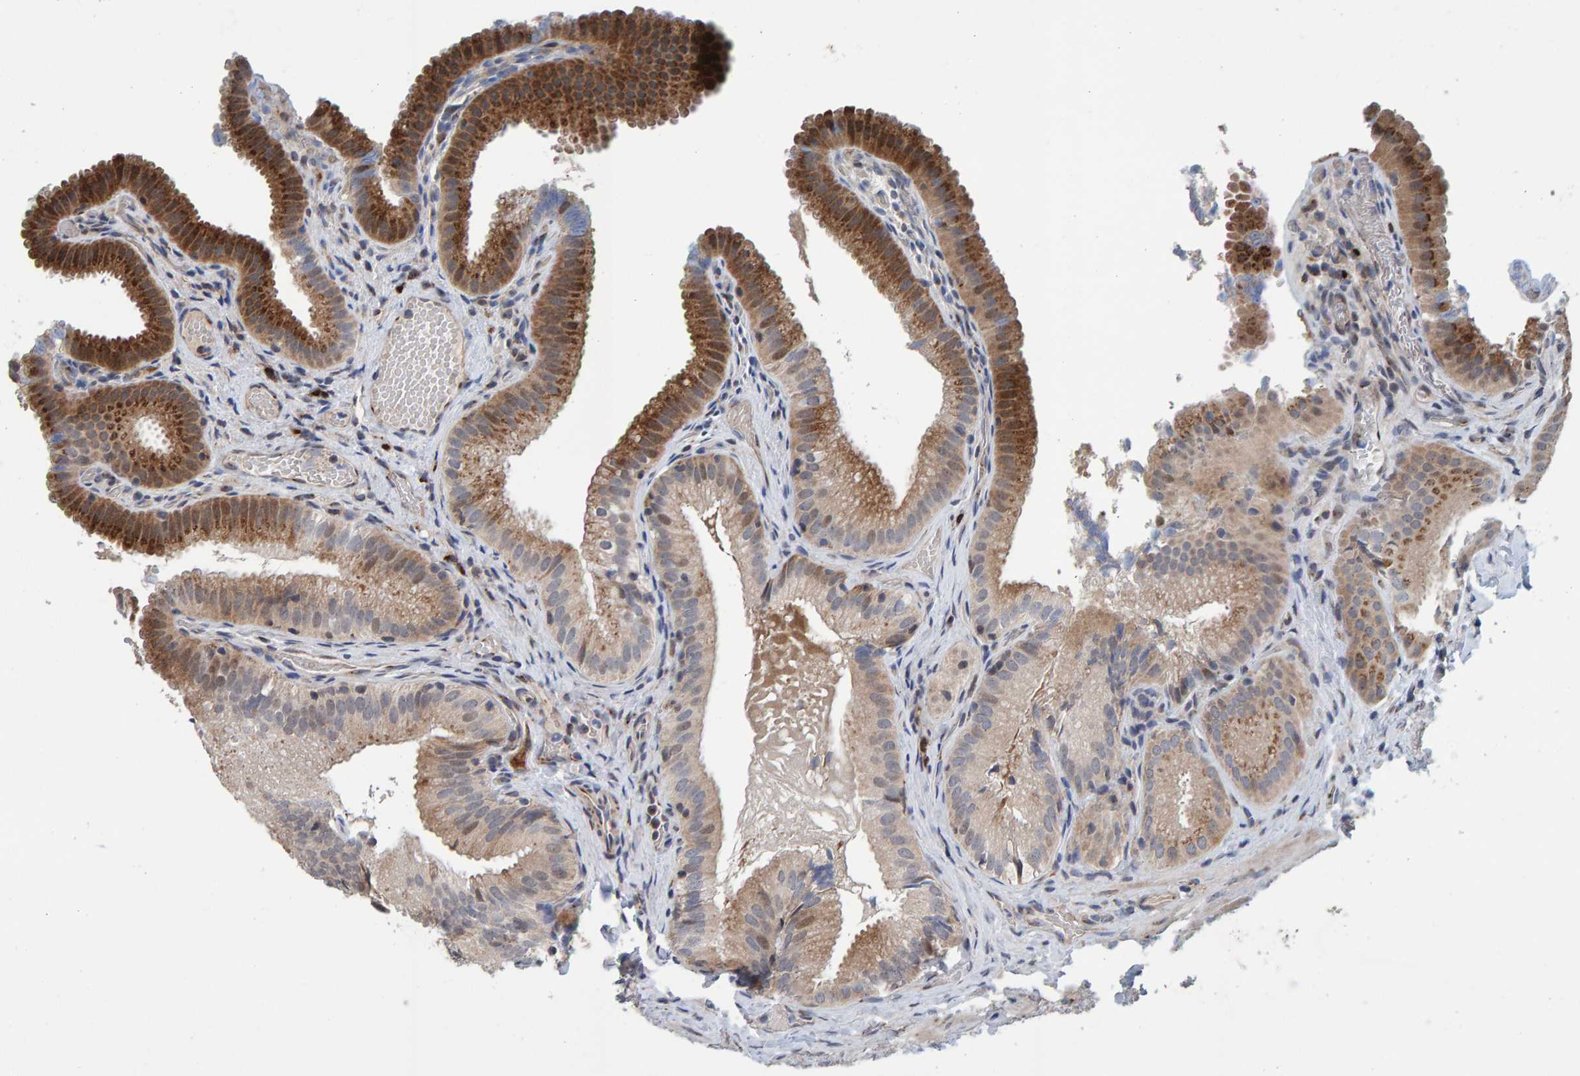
{"staining": {"intensity": "moderate", "quantity": ">75%", "location": "cytoplasmic/membranous"}, "tissue": "gallbladder", "cell_type": "Glandular cells", "image_type": "normal", "snomed": [{"axis": "morphology", "description": "Normal tissue, NOS"}, {"axis": "topography", "description": "Gallbladder"}], "caption": "Protein expression analysis of normal gallbladder displays moderate cytoplasmic/membranous expression in about >75% of glandular cells.", "gene": "CCDC25", "patient": {"sex": "female", "age": 30}}